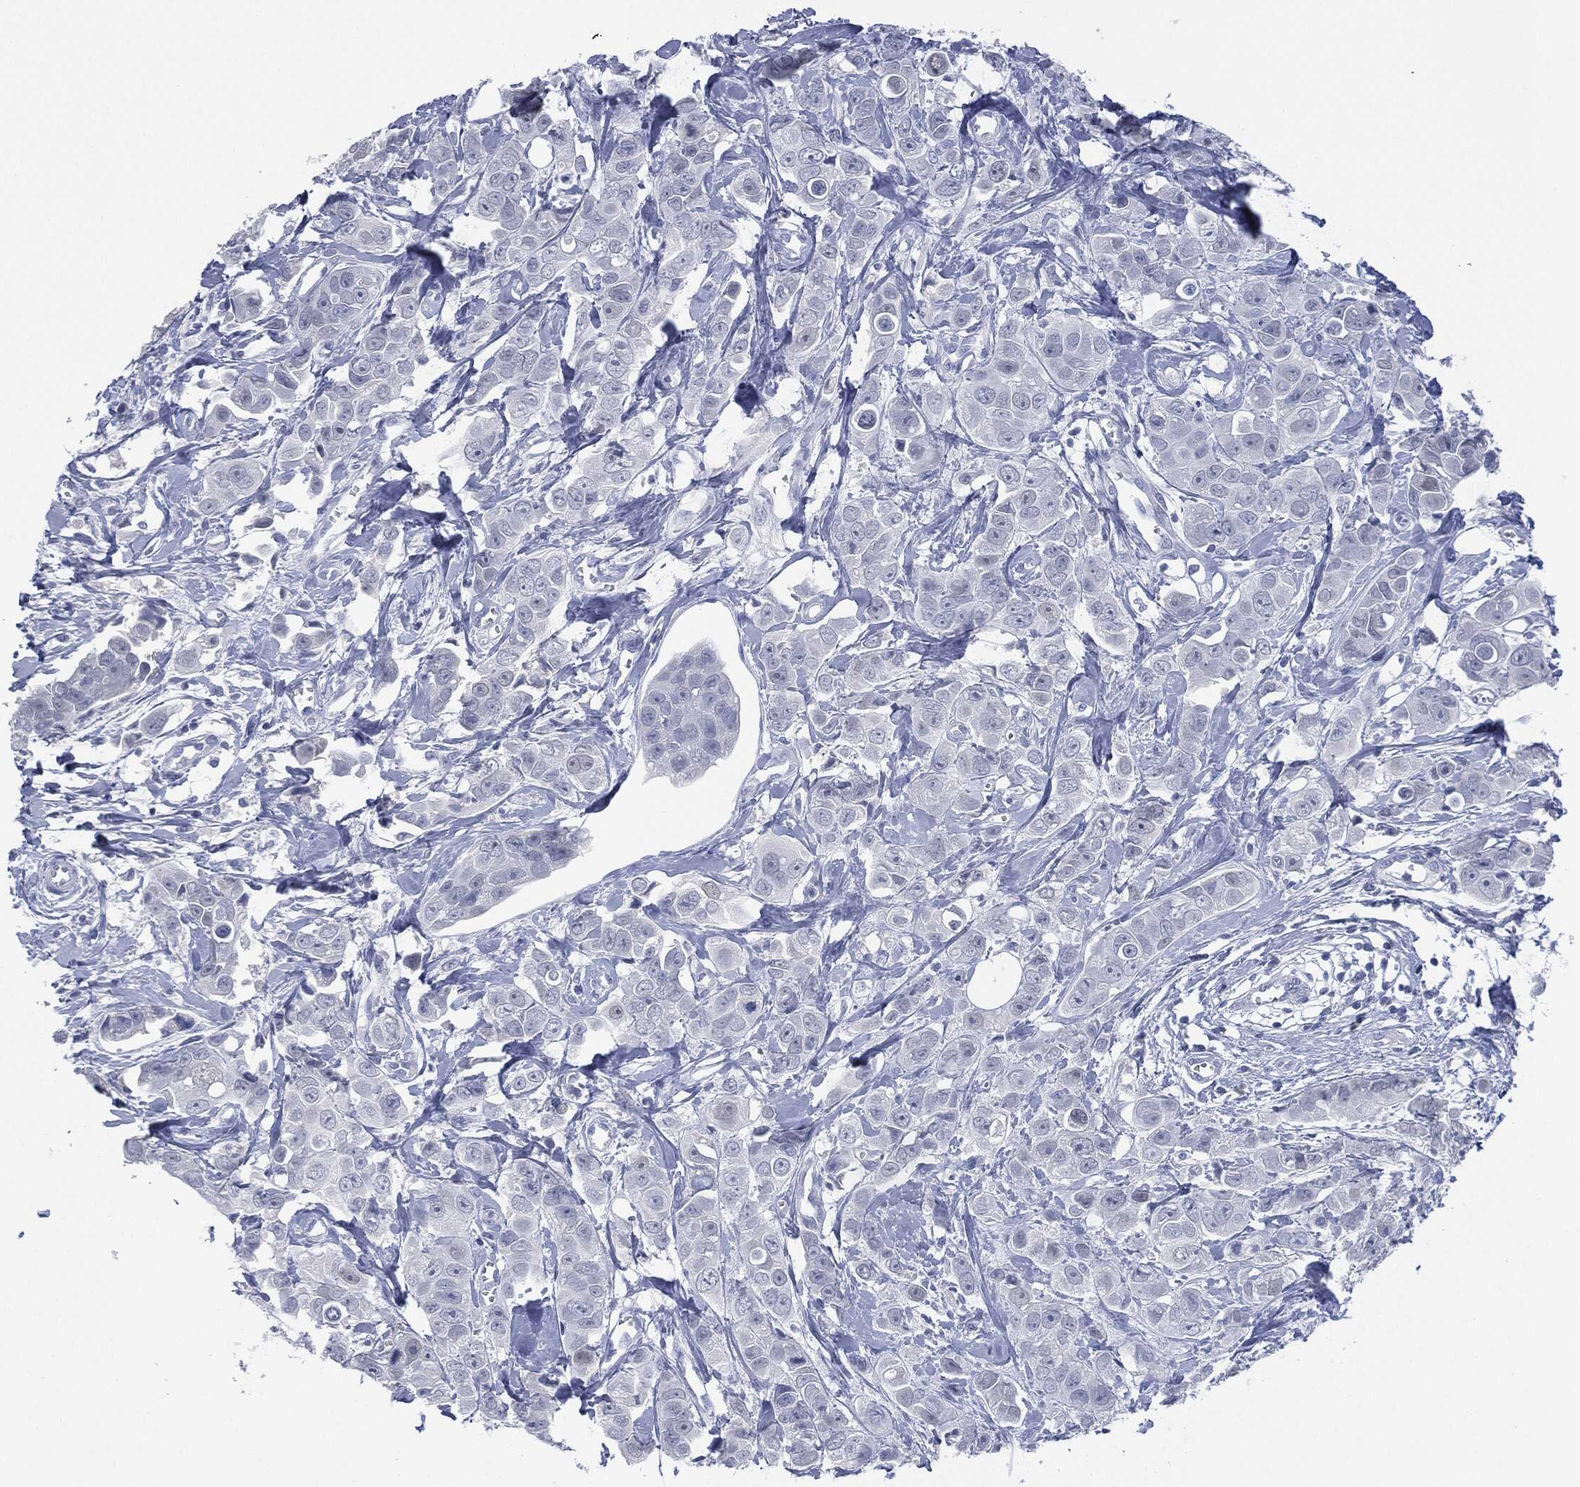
{"staining": {"intensity": "negative", "quantity": "none", "location": "none"}, "tissue": "breast cancer", "cell_type": "Tumor cells", "image_type": "cancer", "snomed": [{"axis": "morphology", "description": "Duct carcinoma"}, {"axis": "topography", "description": "Breast"}], "caption": "Human breast intraductal carcinoma stained for a protein using immunohistochemistry exhibits no staining in tumor cells.", "gene": "MUC16", "patient": {"sex": "female", "age": 35}}